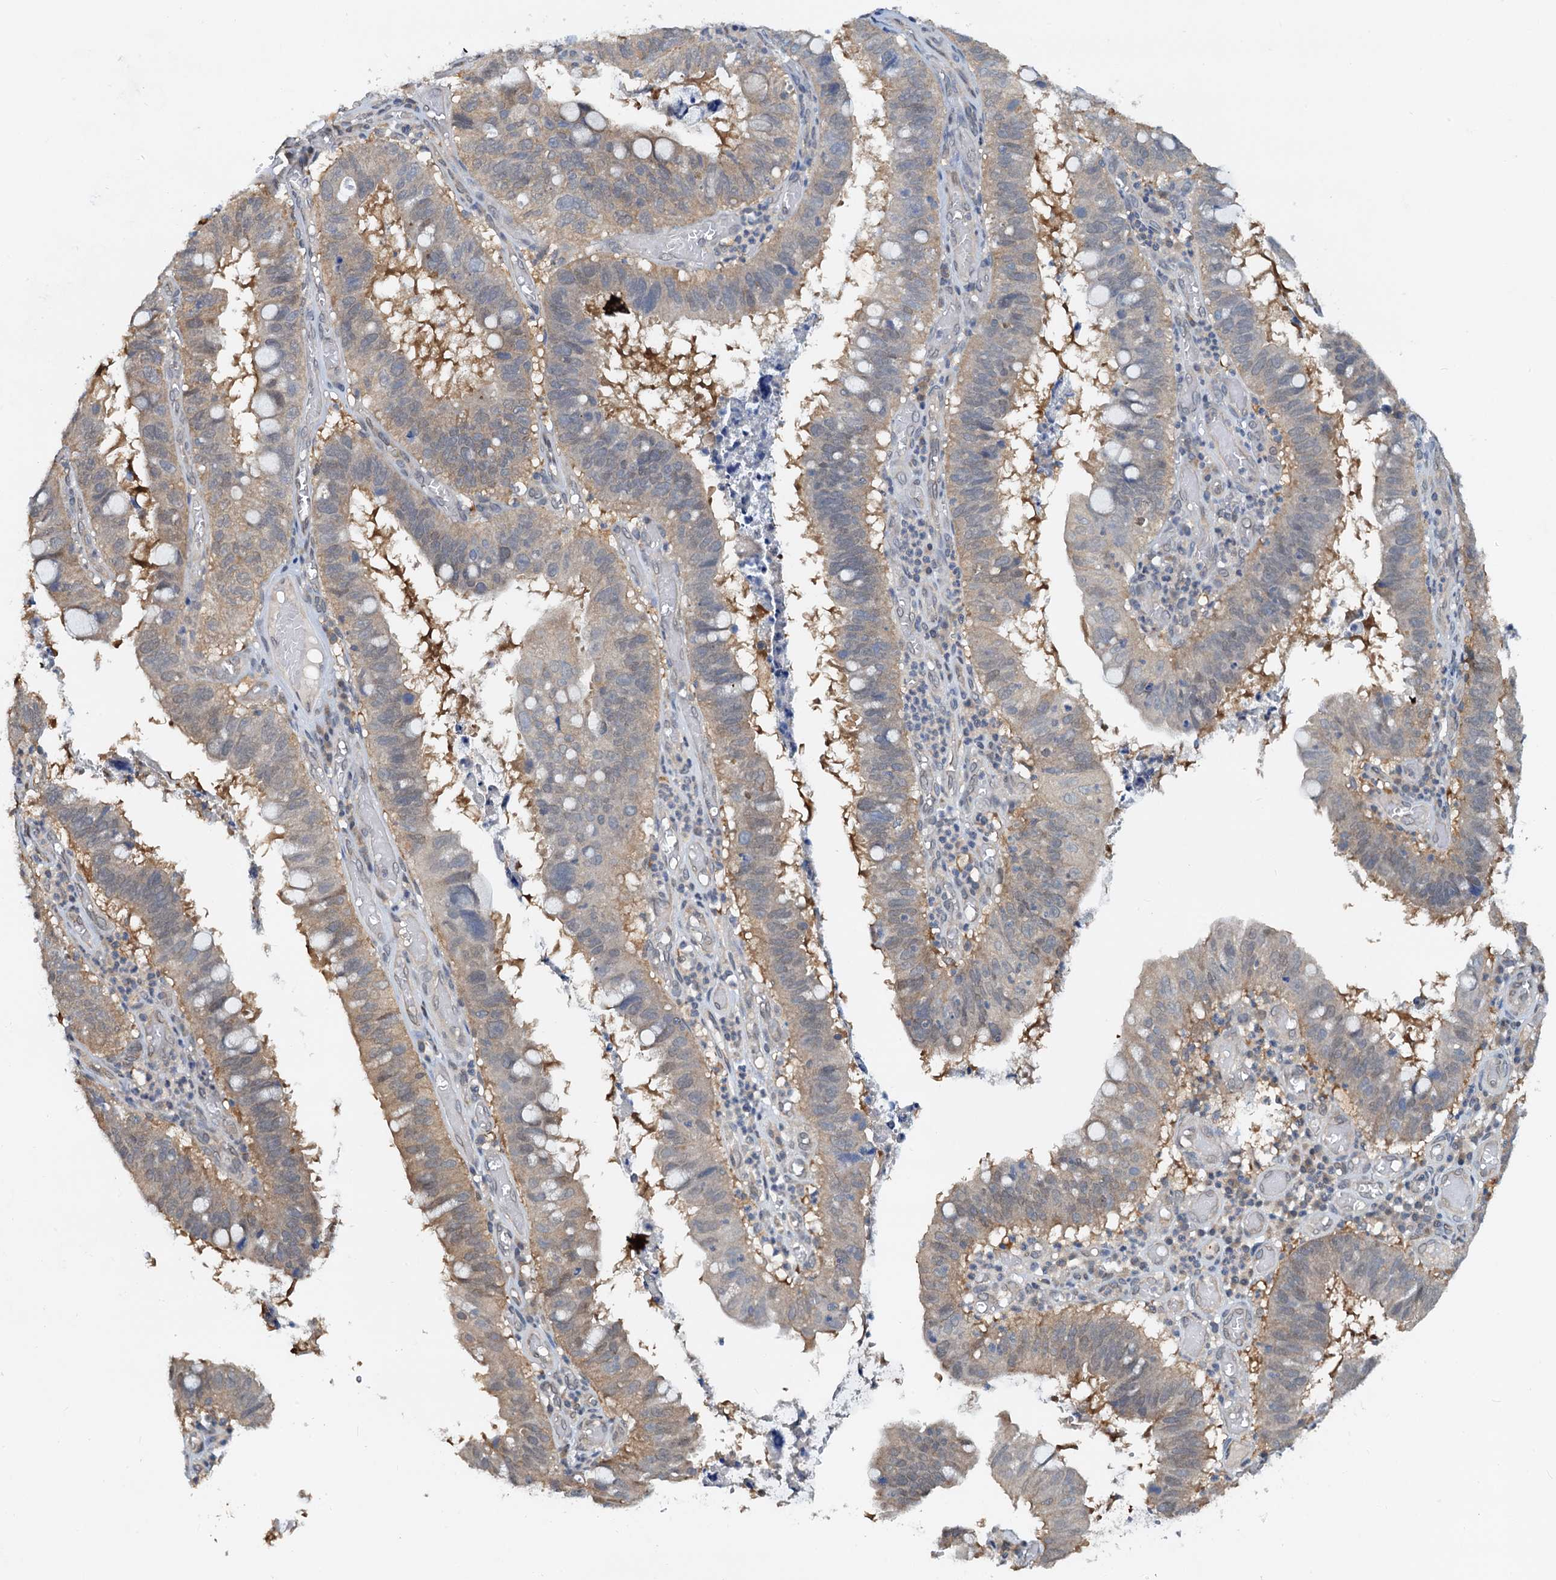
{"staining": {"intensity": "weak", "quantity": "25%-75%", "location": "cytoplasmic/membranous"}, "tissue": "stomach cancer", "cell_type": "Tumor cells", "image_type": "cancer", "snomed": [{"axis": "morphology", "description": "Adenocarcinoma, NOS"}, {"axis": "topography", "description": "Stomach"}], "caption": "Immunohistochemistry (IHC) image of human stomach cancer stained for a protein (brown), which shows low levels of weak cytoplasmic/membranous expression in about 25%-75% of tumor cells.", "gene": "PTGES3", "patient": {"sex": "male", "age": 59}}